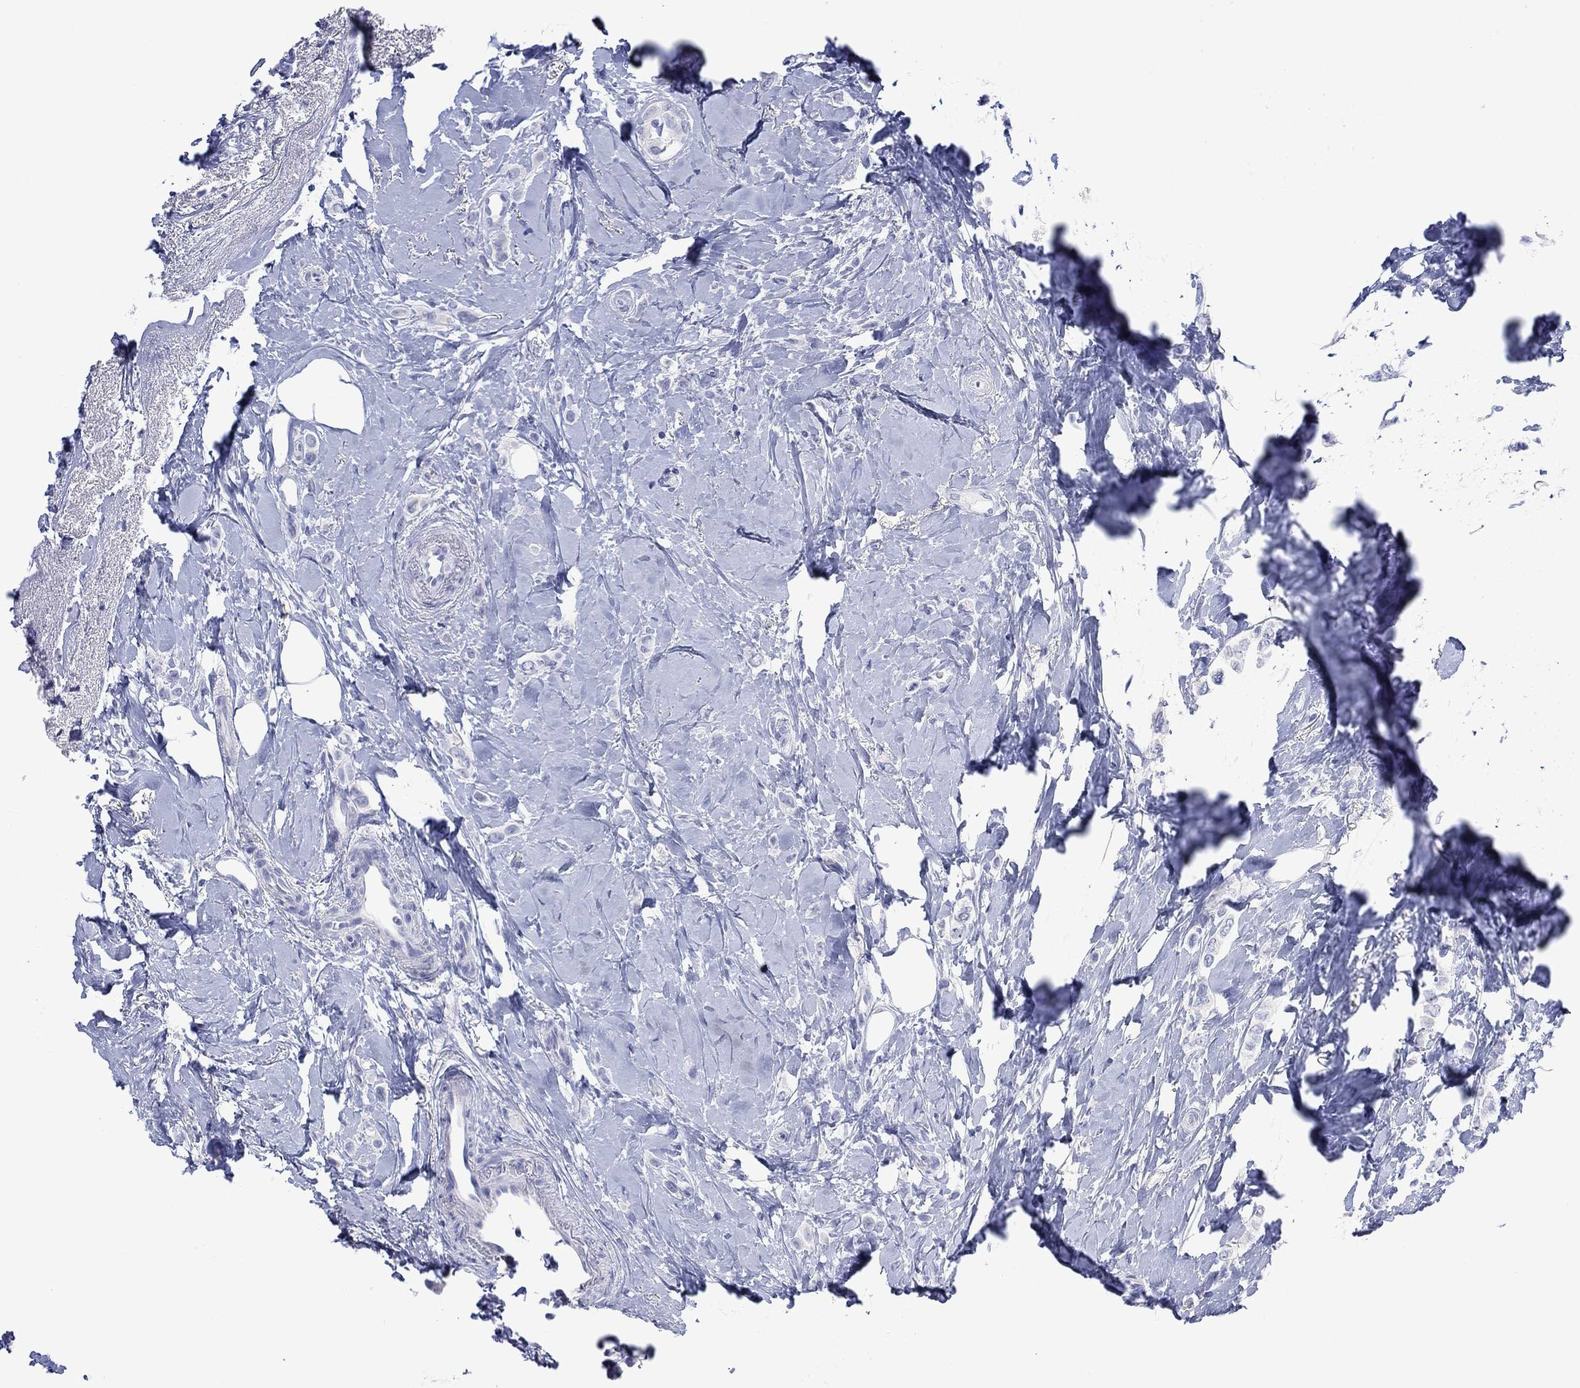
{"staining": {"intensity": "negative", "quantity": "none", "location": "none"}, "tissue": "breast cancer", "cell_type": "Tumor cells", "image_type": "cancer", "snomed": [{"axis": "morphology", "description": "Lobular carcinoma"}, {"axis": "topography", "description": "Breast"}], "caption": "This is an immunohistochemistry histopathology image of human lobular carcinoma (breast). There is no expression in tumor cells.", "gene": "MLANA", "patient": {"sex": "female", "age": 66}}